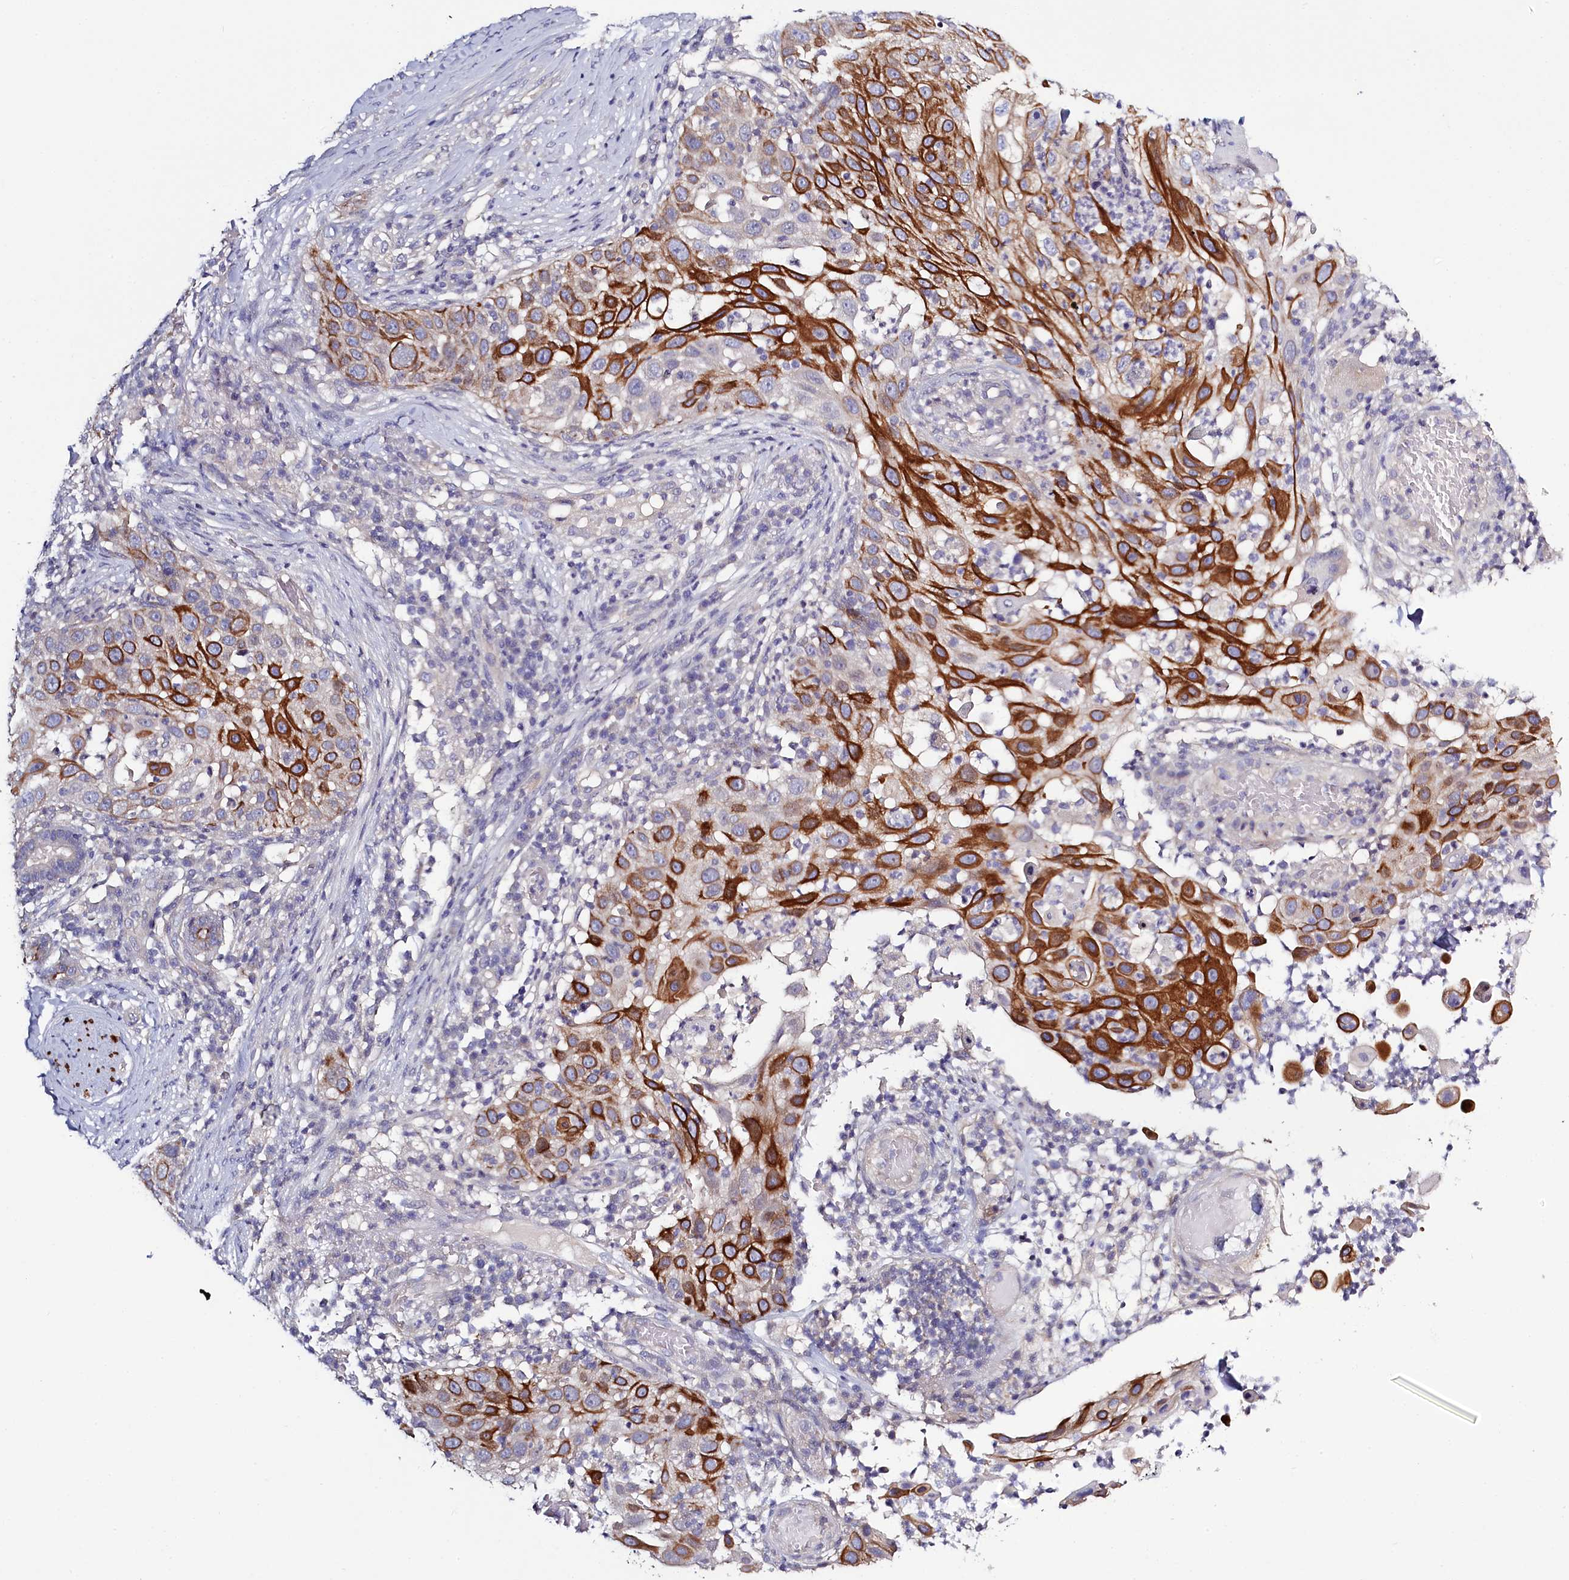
{"staining": {"intensity": "strong", "quantity": "25%-75%", "location": "cytoplasmic/membranous"}, "tissue": "skin cancer", "cell_type": "Tumor cells", "image_type": "cancer", "snomed": [{"axis": "morphology", "description": "Squamous cell carcinoma, NOS"}, {"axis": "topography", "description": "Skin"}], "caption": "High-magnification brightfield microscopy of squamous cell carcinoma (skin) stained with DAB (brown) and counterstained with hematoxylin (blue). tumor cells exhibit strong cytoplasmic/membranous staining is present in approximately25%-75% of cells. (DAB (3,3'-diaminobenzidine) = brown stain, brightfield microscopy at high magnification).", "gene": "PDE6D", "patient": {"sex": "female", "age": 44}}